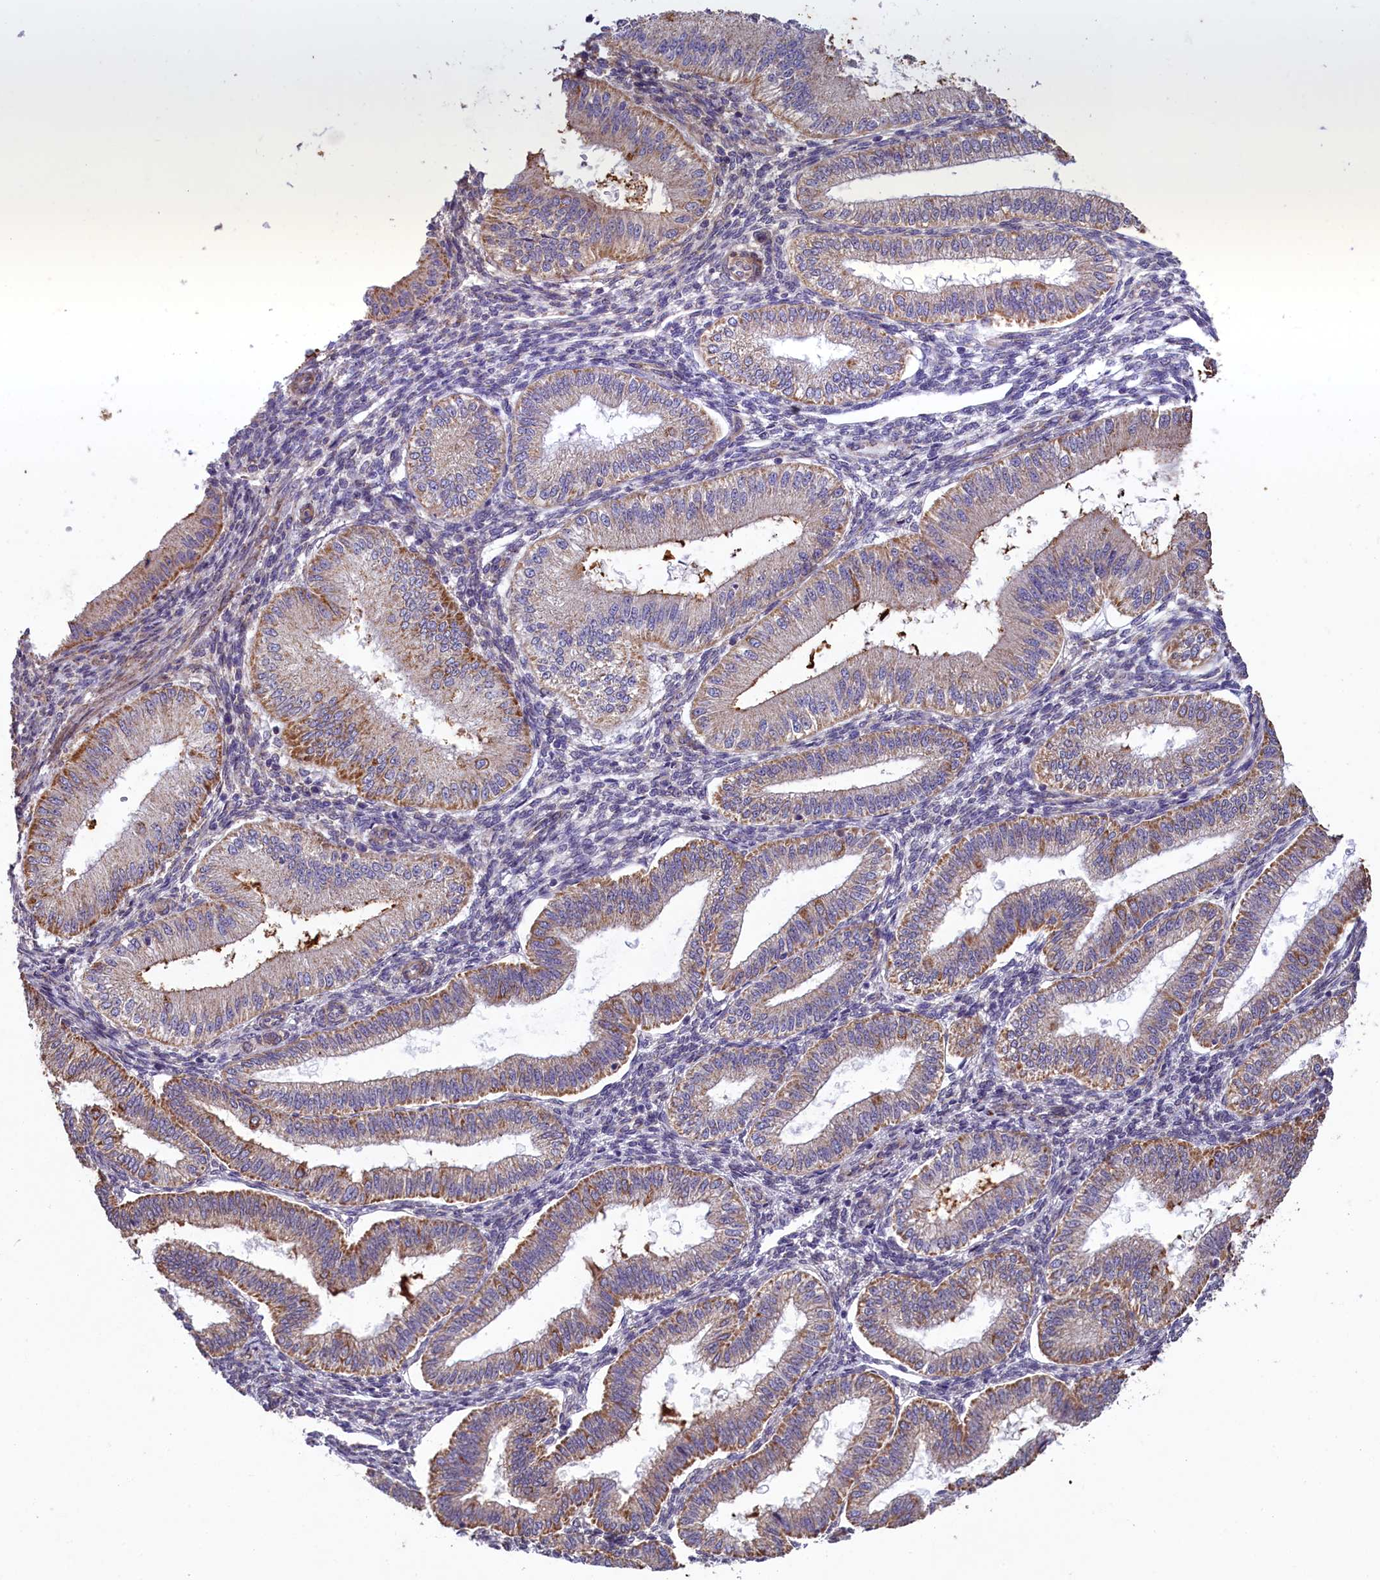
{"staining": {"intensity": "weak", "quantity": "<25%", "location": "cytoplasmic/membranous"}, "tissue": "endometrium", "cell_type": "Cells in endometrial stroma", "image_type": "normal", "snomed": [{"axis": "morphology", "description": "Normal tissue, NOS"}, {"axis": "topography", "description": "Endometrium"}], "caption": "Cells in endometrial stroma show no significant protein positivity in benign endometrium. (DAB (3,3'-diaminobenzidine) IHC visualized using brightfield microscopy, high magnification).", "gene": "ACAD8", "patient": {"sex": "female", "age": 39}}